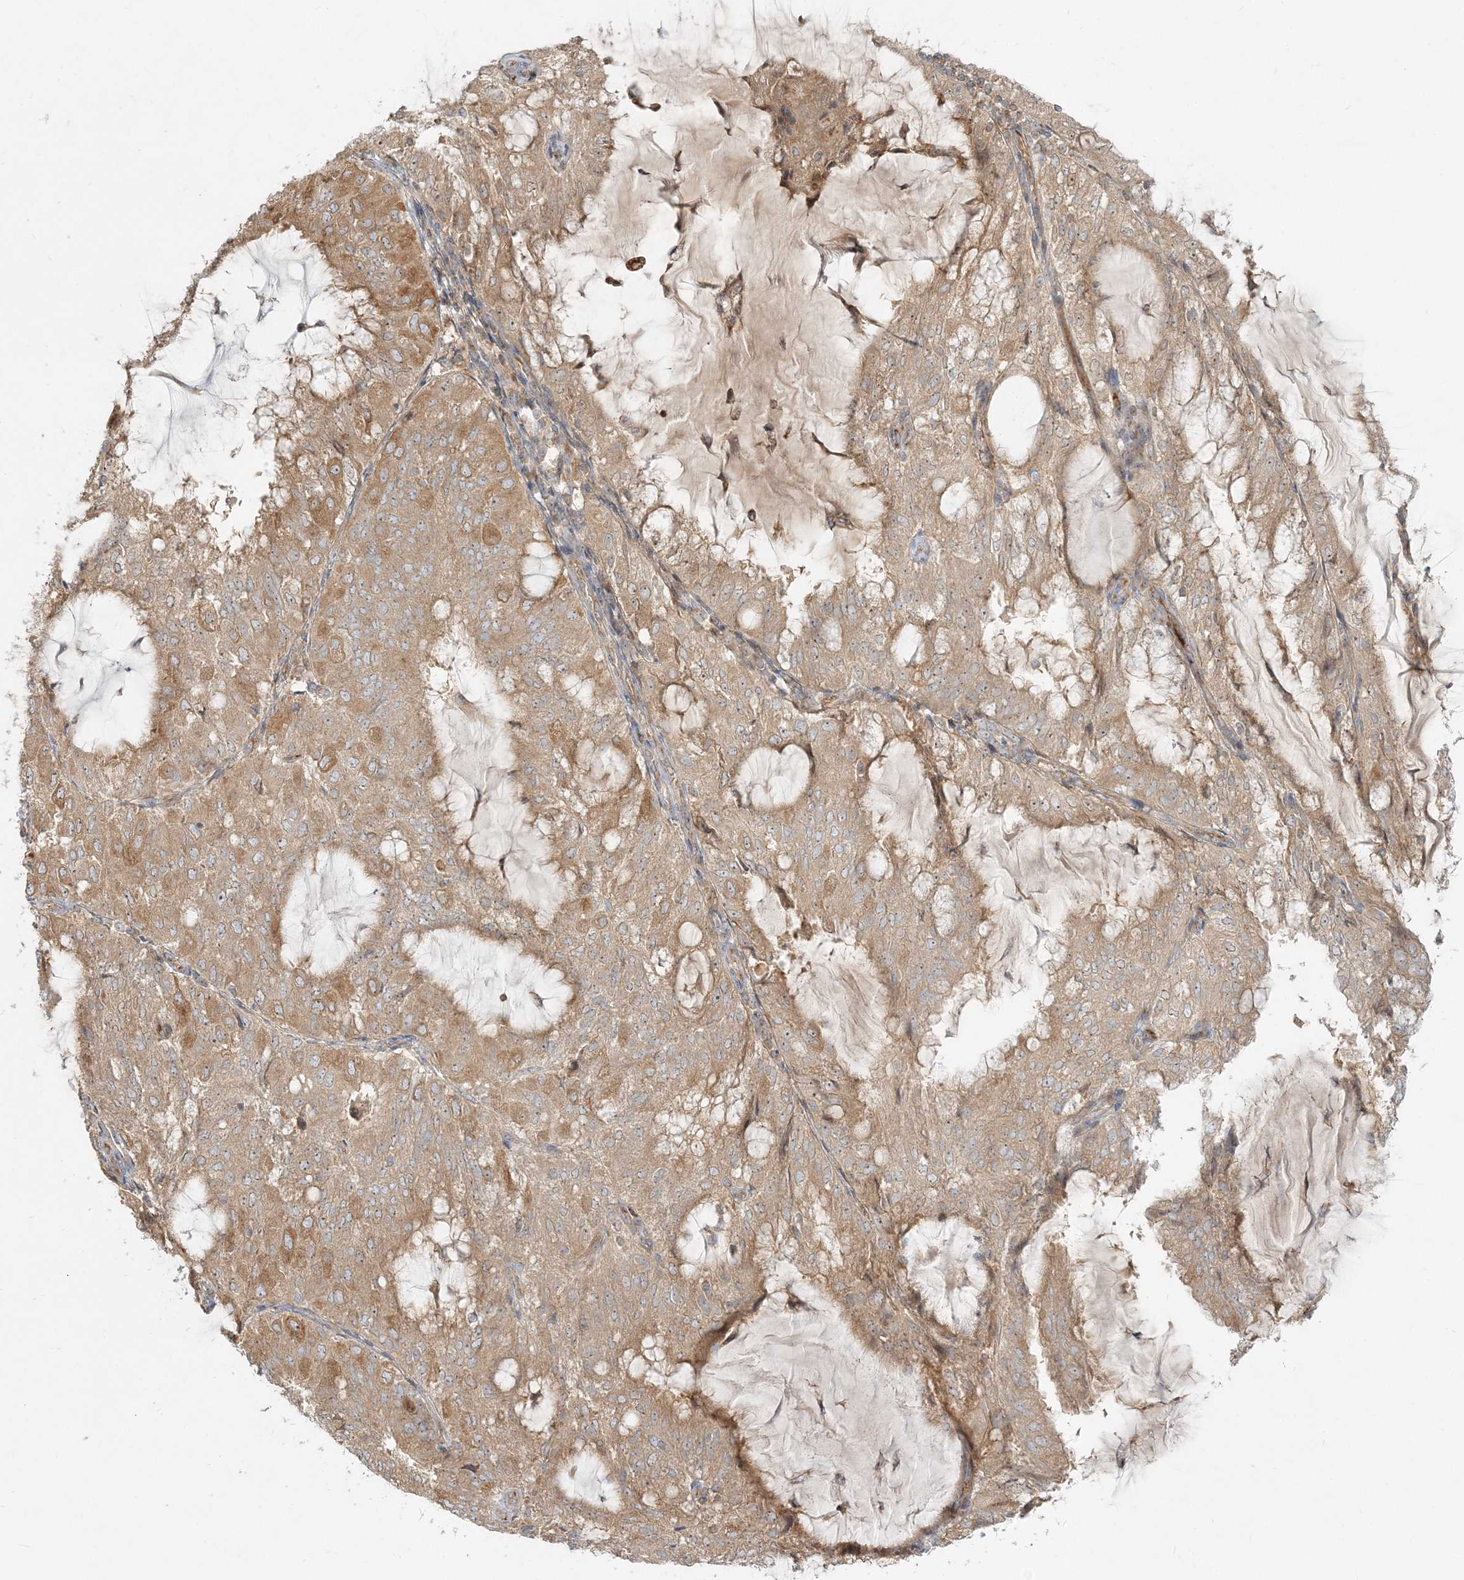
{"staining": {"intensity": "moderate", "quantity": ">75%", "location": "cytoplasmic/membranous"}, "tissue": "endometrial cancer", "cell_type": "Tumor cells", "image_type": "cancer", "snomed": [{"axis": "morphology", "description": "Adenocarcinoma, NOS"}, {"axis": "topography", "description": "Endometrium"}], "caption": "High-magnification brightfield microscopy of adenocarcinoma (endometrial) stained with DAB (brown) and counterstained with hematoxylin (blue). tumor cells exhibit moderate cytoplasmic/membranous staining is appreciated in approximately>75% of cells.", "gene": "AP1AR", "patient": {"sex": "female", "age": 81}}